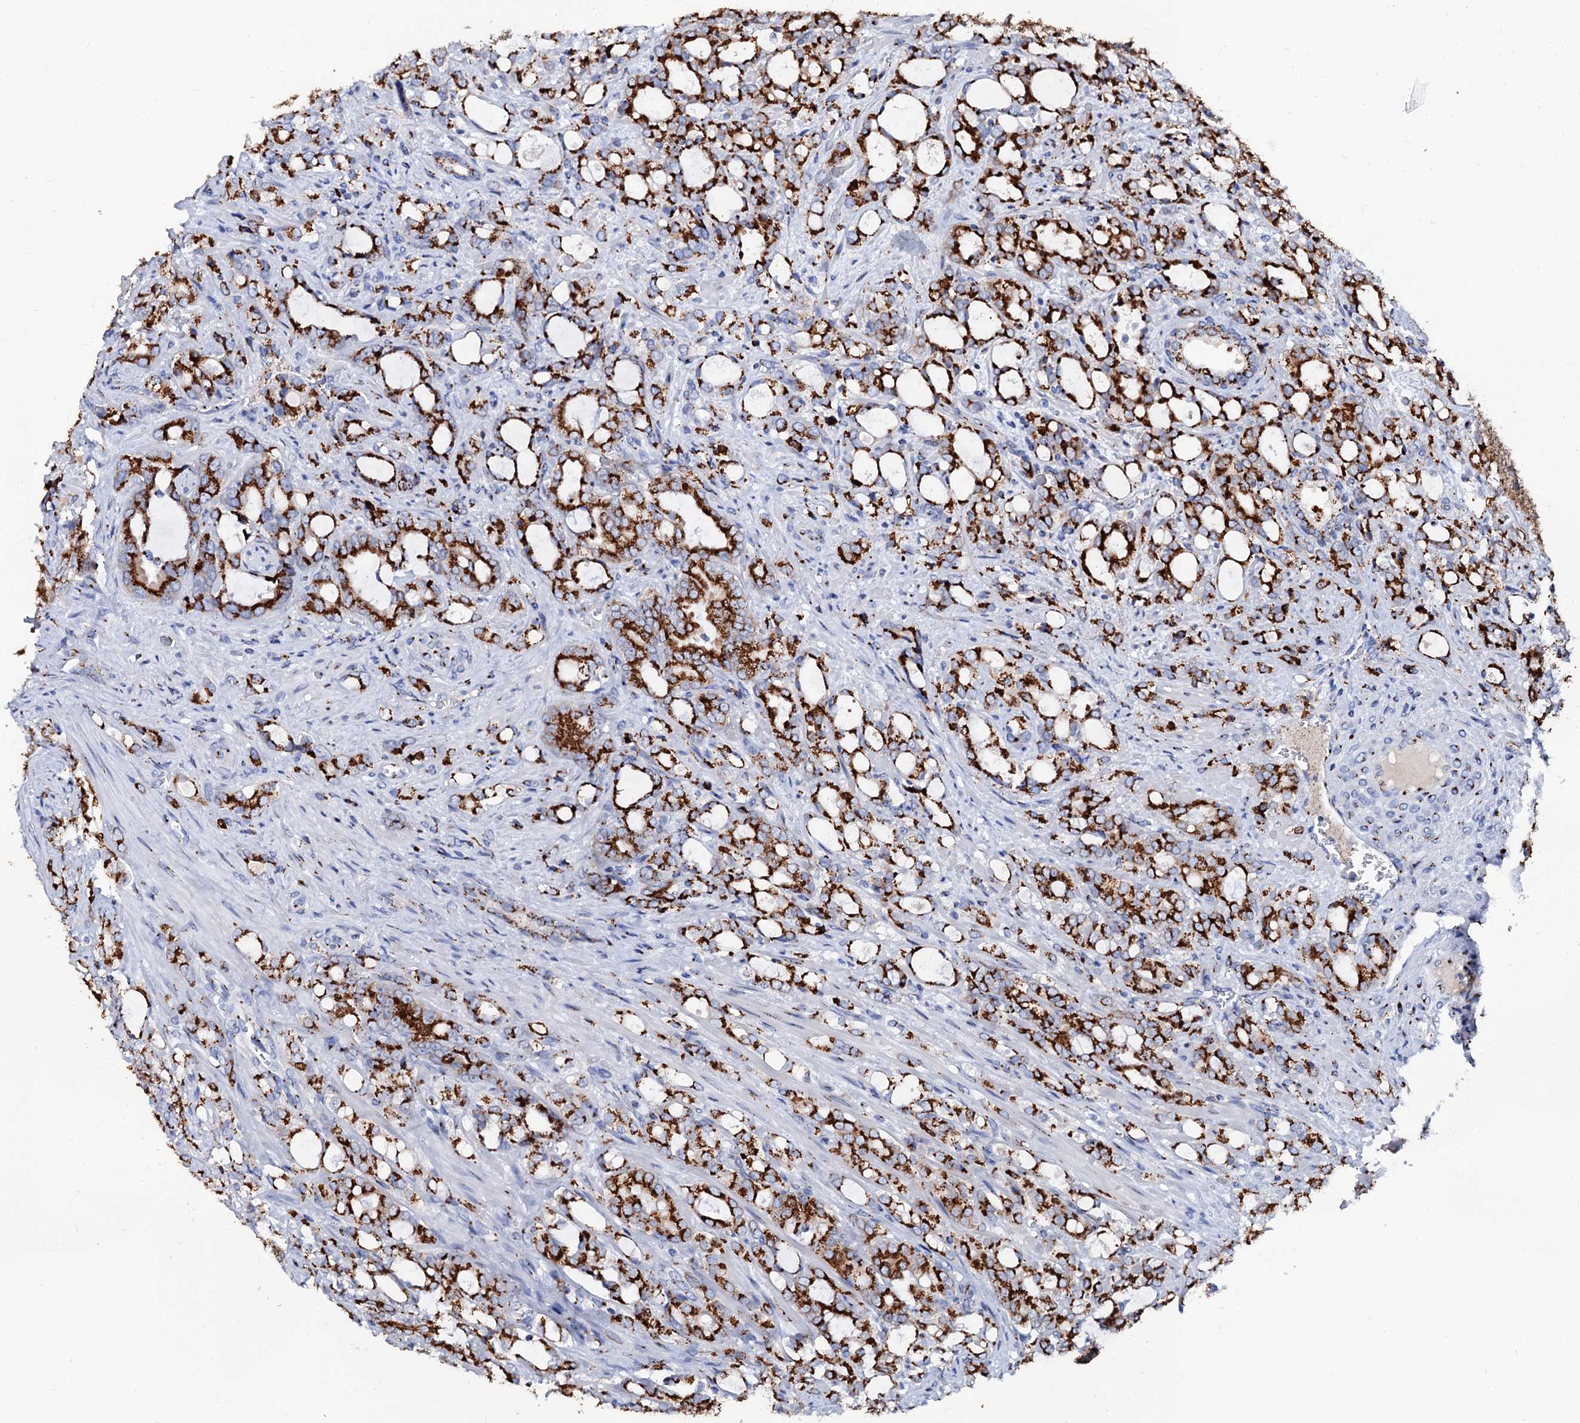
{"staining": {"intensity": "strong", "quantity": ">75%", "location": "cytoplasmic/membranous"}, "tissue": "prostate cancer", "cell_type": "Tumor cells", "image_type": "cancer", "snomed": [{"axis": "morphology", "description": "Adenocarcinoma, High grade"}, {"axis": "topography", "description": "Prostate"}], "caption": "DAB (3,3'-diaminobenzidine) immunohistochemical staining of human high-grade adenocarcinoma (prostate) shows strong cytoplasmic/membranous protein positivity in approximately >75% of tumor cells. The staining was performed using DAB, with brown indicating positive protein expression. Nuclei are stained blue with hematoxylin.", "gene": "TM9SF3", "patient": {"sex": "male", "age": 72}}